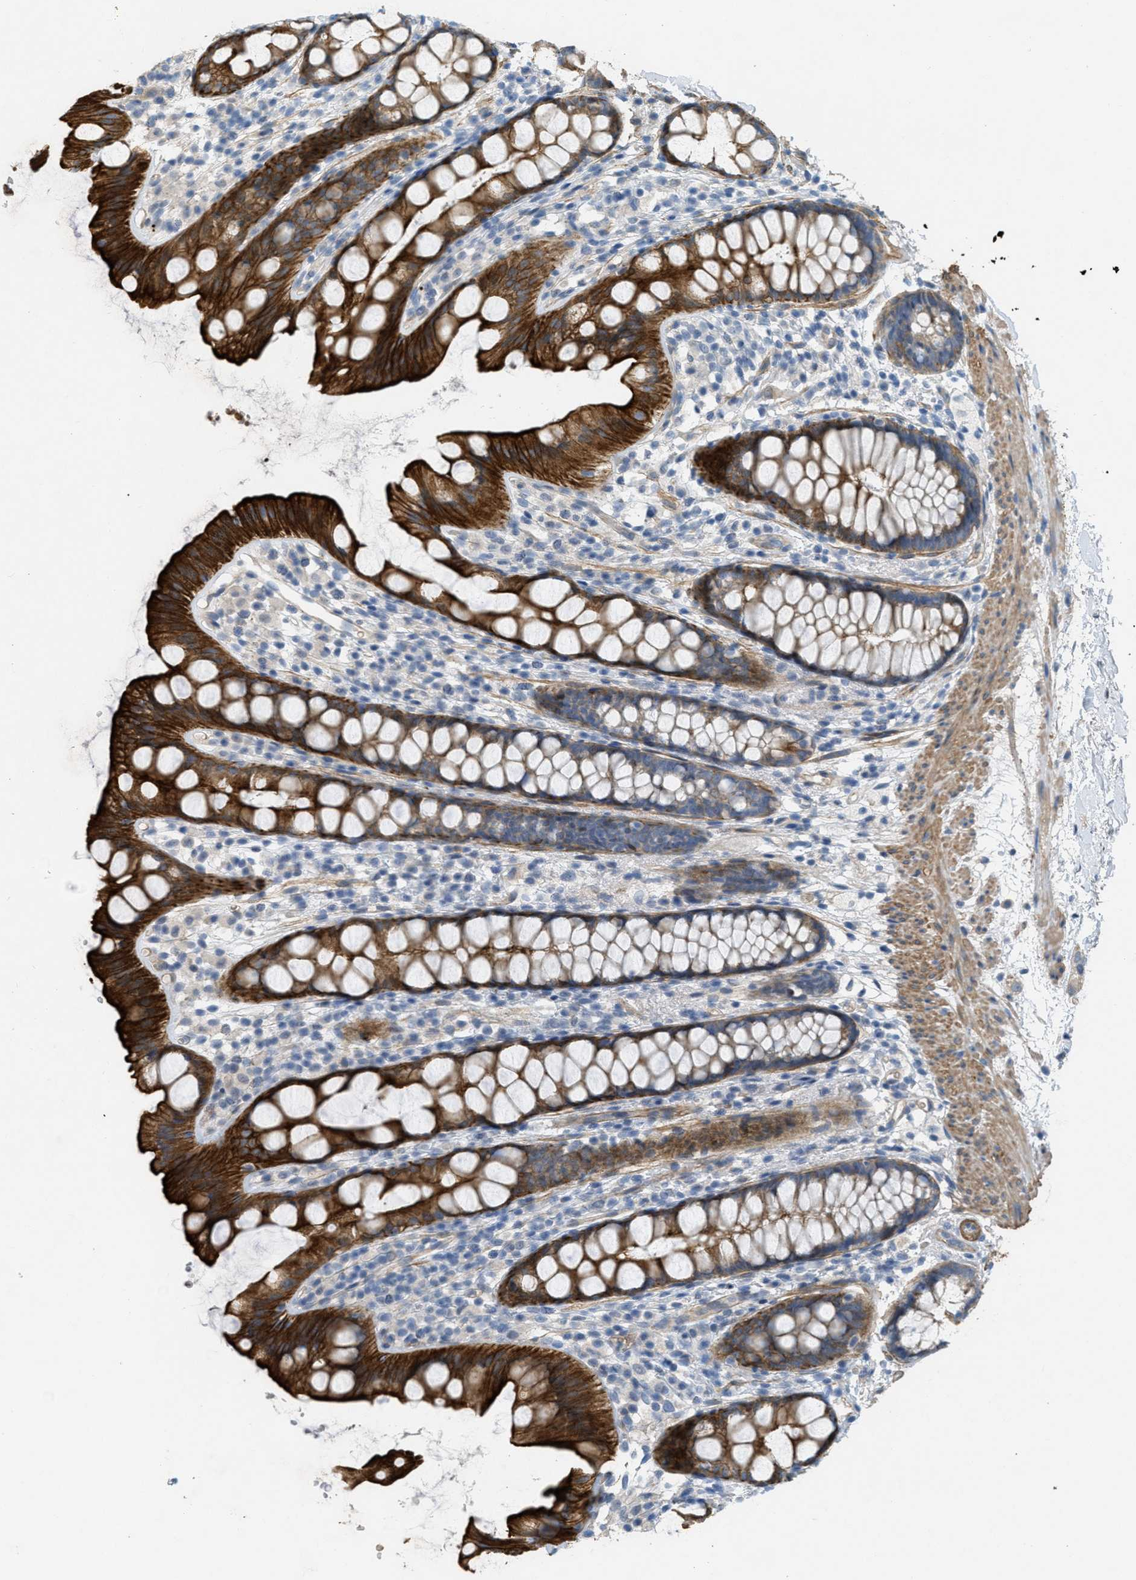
{"staining": {"intensity": "strong", "quantity": ">75%", "location": "cytoplasmic/membranous"}, "tissue": "rectum", "cell_type": "Glandular cells", "image_type": "normal", "snomed": [{"axis": "morphology", "description": "Normal tissue, NOS"}, {"axis": "topography", "description": "Rectum"}], "caption": "Rectum stained with DAB immunohistochemistry (IHC) exhibits high levels of strong cytoplasmic/membranous positivity in about >75% of glandular cells. (DAB (3,3'-diaminobenzidine) IHC, brown staining for protein, blue staining for nuclei).", "gene": "MRS2", "patient": {"sex": "female", "age": 65}}